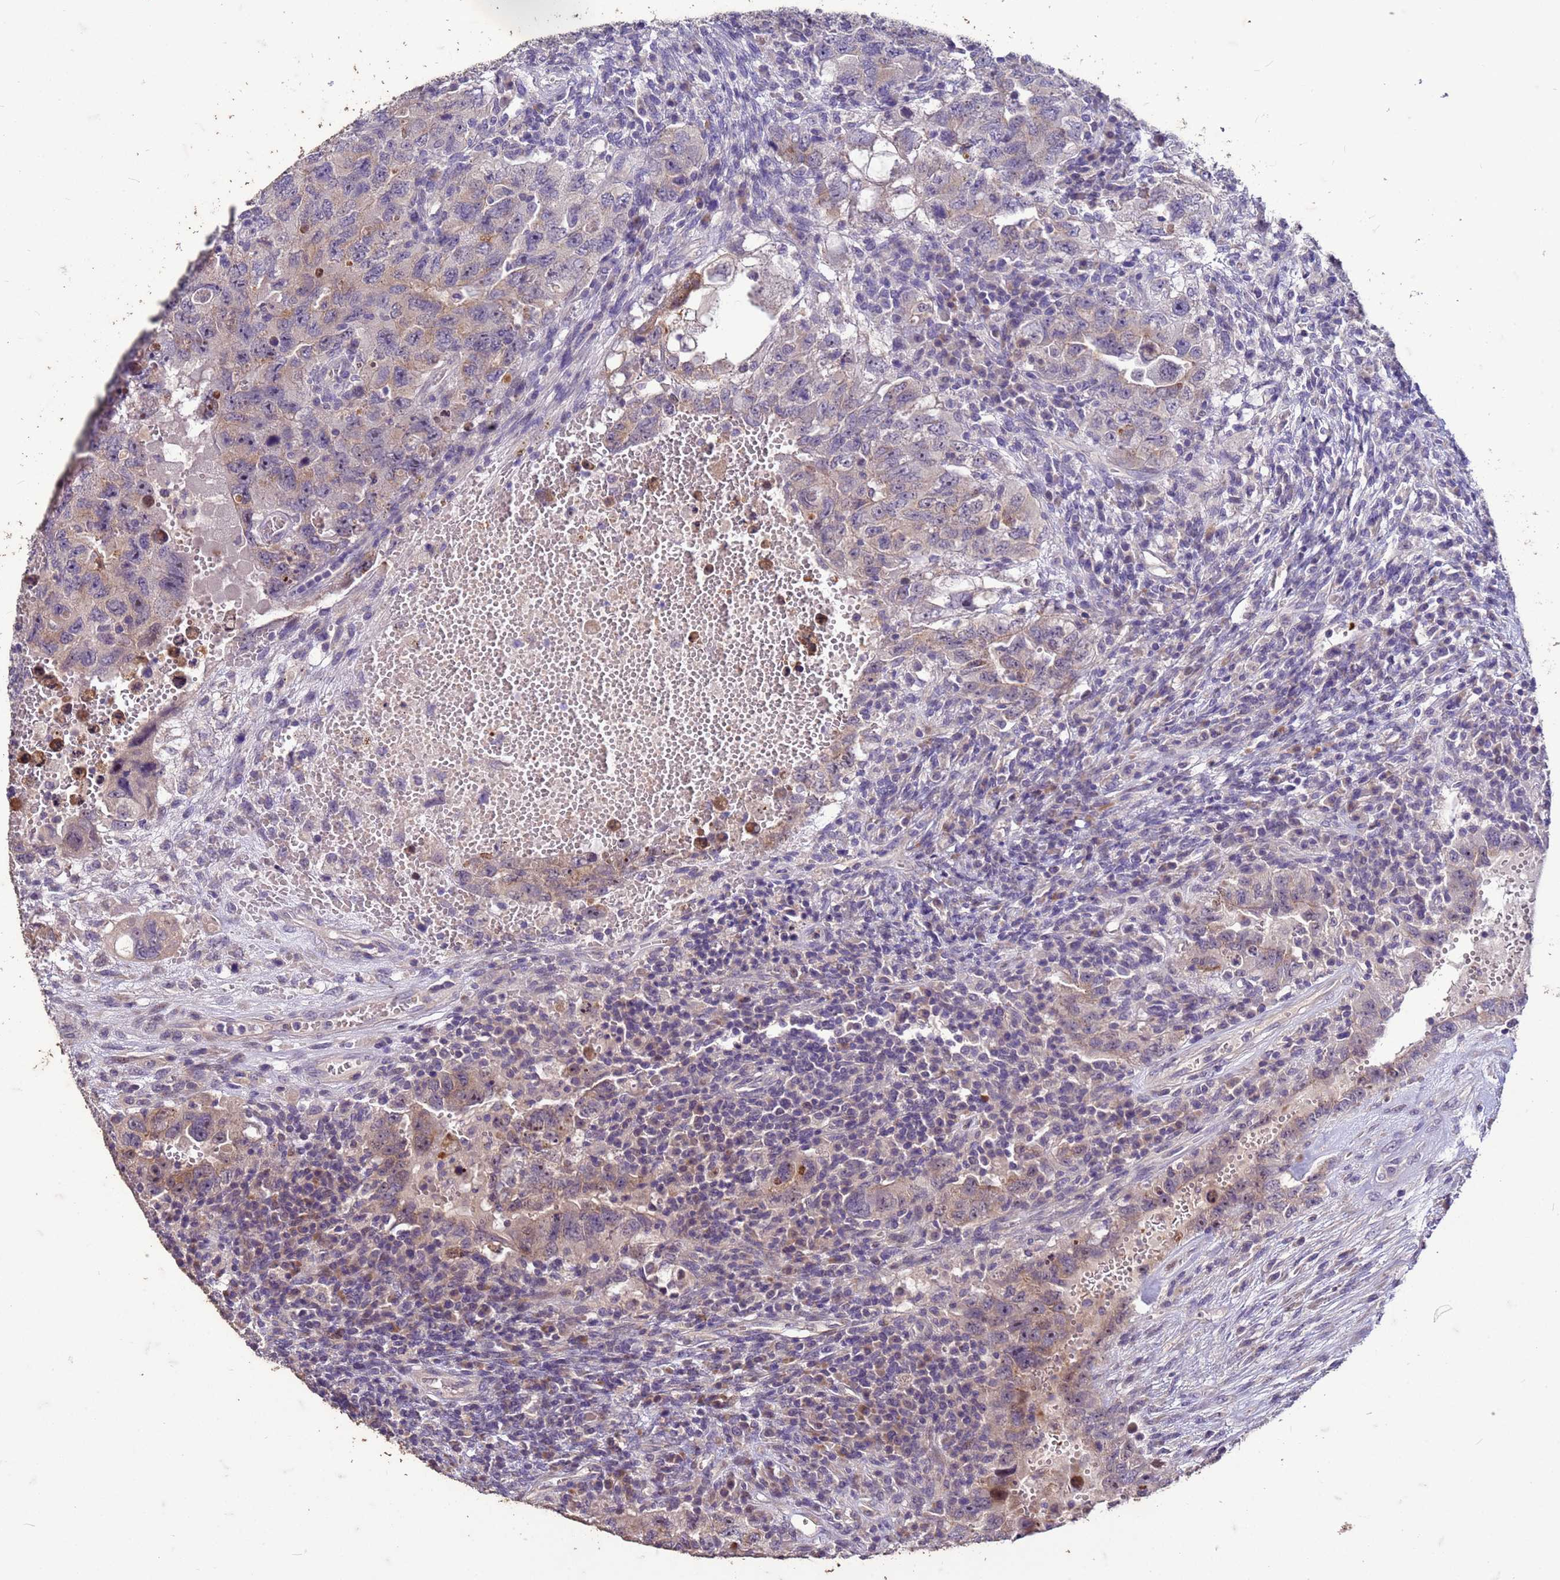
{"staining": {"intensity": "weak", "quantity": "25%-75%", "location": "cytoplasmic/membranous"}, "tissue": "testis cancer", "cell_type": "Tumor cells", "image_type": "cancer", "snomed": [{"axis": "morphology", "description": "Carcinoma, Embryonal, NOS"}, {"axis": "topography", "description": "Testis"}], "caption": "About 25%-75% of tumor cells in human testis cancer exhibit weak cytoplasmic/membranous protein staining as visualized by brown immunohistochemical staining.", "gene": "FAM184B", "patient": {"sex": "male", "age": 26}}